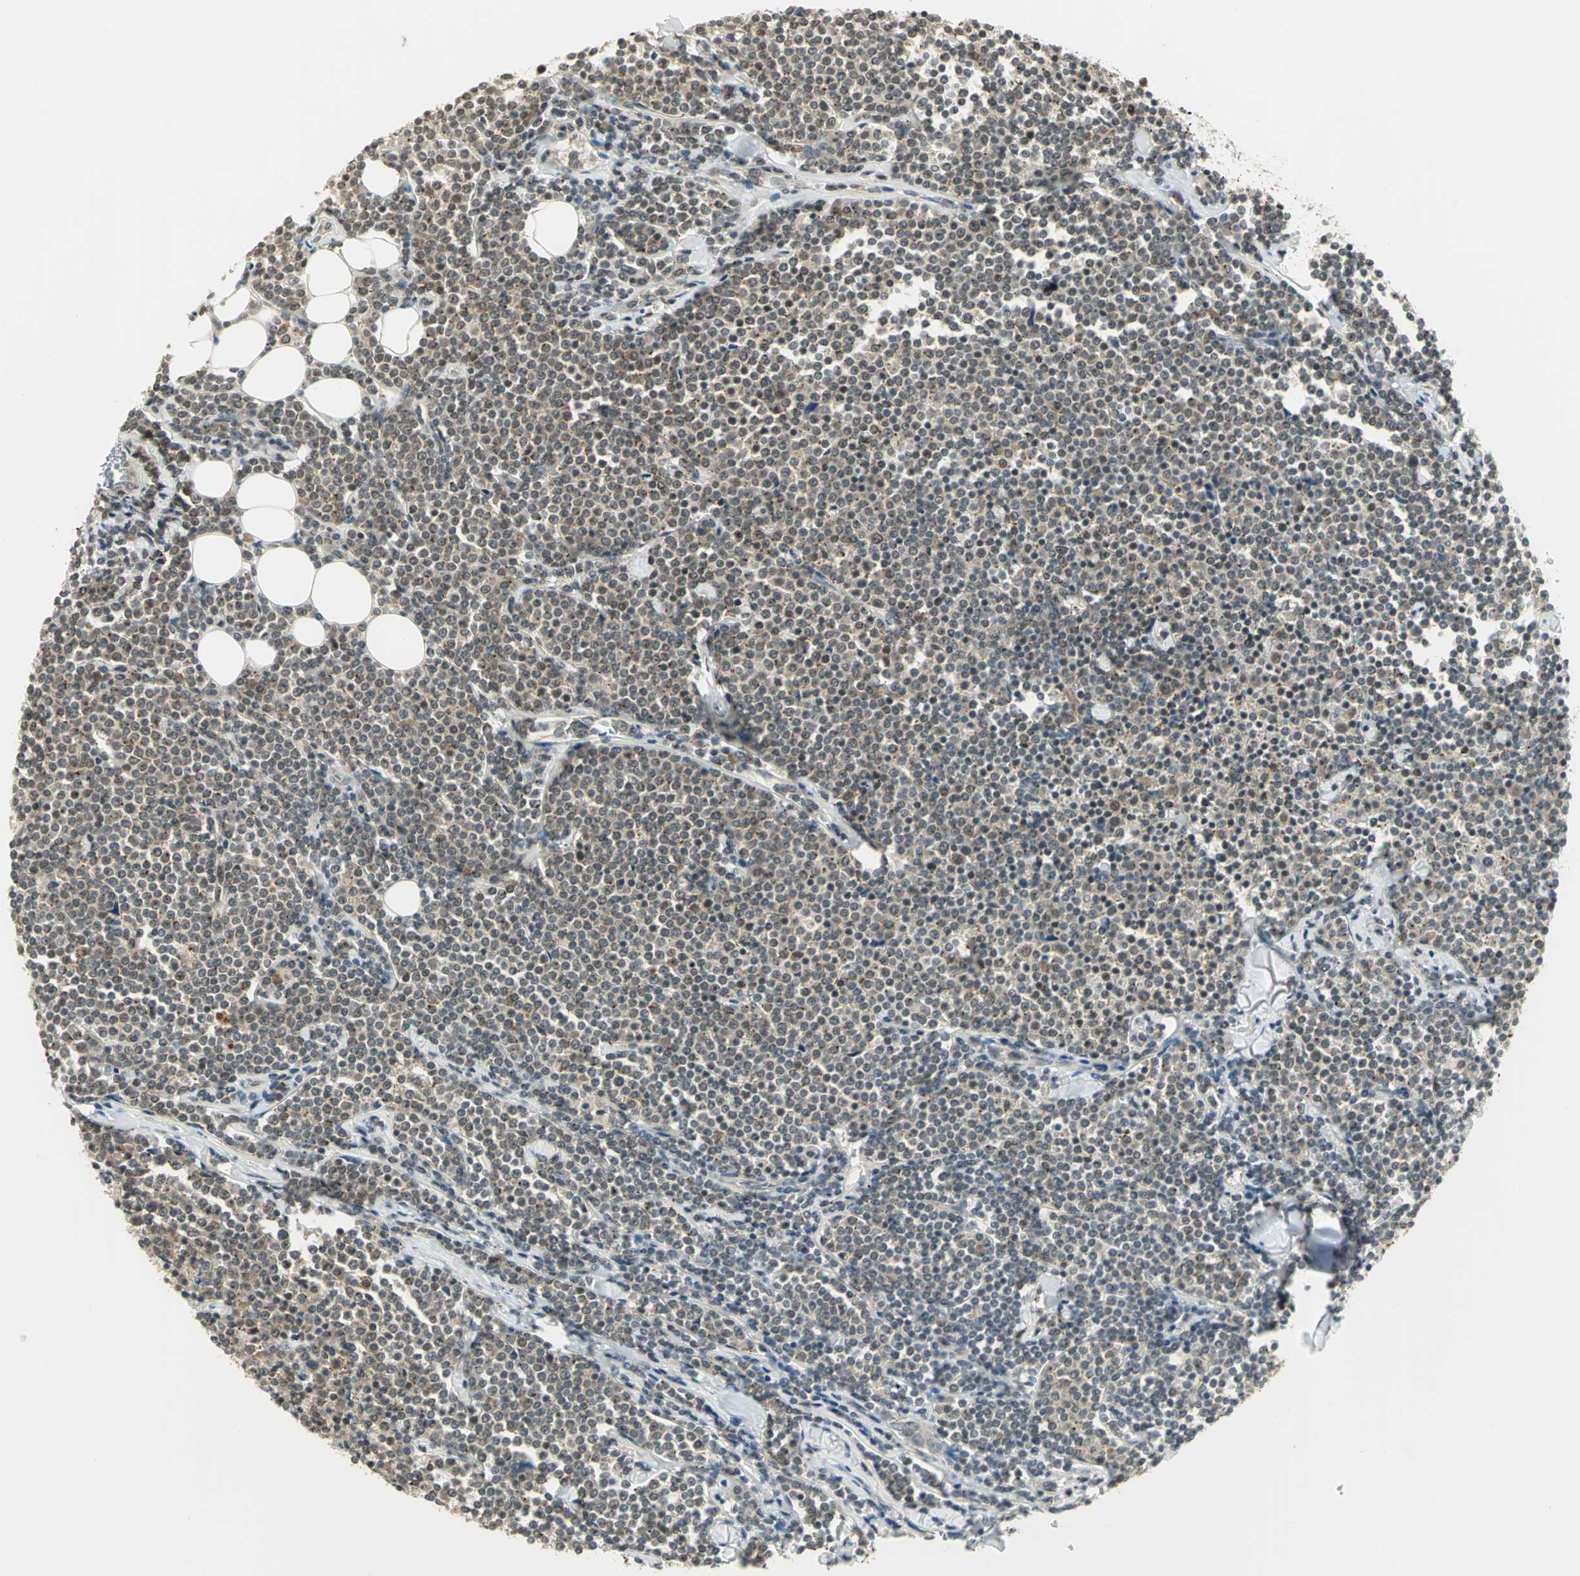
{"staining": {"intensity": "weak", "quantity": ">75%", "location": "cytoplasmic/membranous"}, "tissue": "lymphoma", "cell_type": "Tumor cells", "image_type": "cancer", "snomed": [{"axis": "morphology", "description": "Malignant lymphoma, non-Hodgkin's type, Low grade"}, {"axis": "topography", "description": "Soft tissue"}], "caption": "Weak cytoplasmic/membranous expression for a protein is appreciated in about >75% of tumor cells of lymphoma using immunohistochemistry.", "gene": "CDC34", "patient": {"sex": "male", "age": 92}}